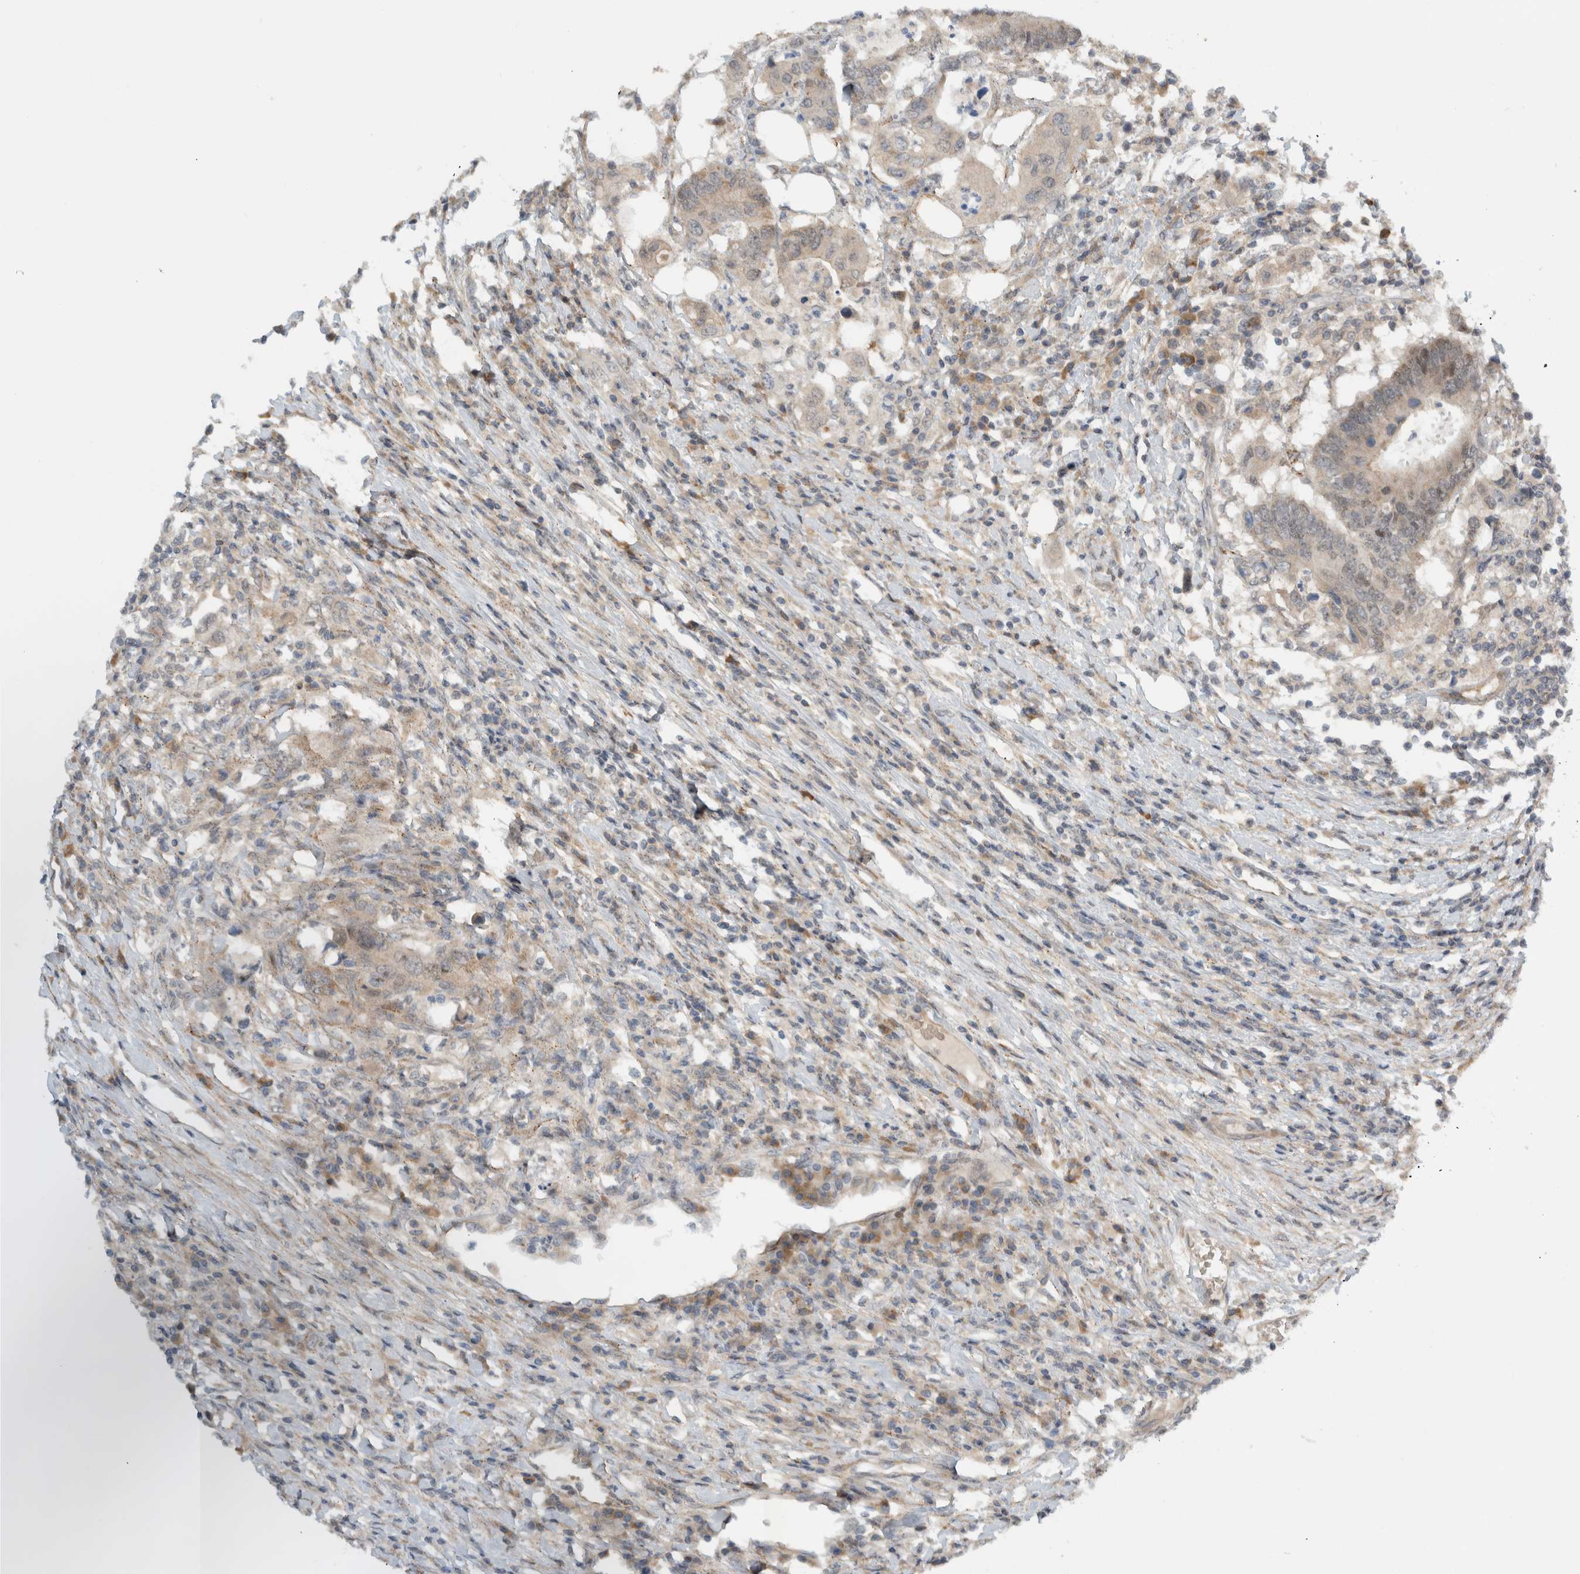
{"staining": {"intensity": "weak", "quantity": ">75%", "location": "cytoplasmic/membranous"}, "tissue": "colorectal cancer", "cell_type": "Tumor cells", "image_type": "cancer", "snomed": [{"axis": "morphology", "description": "Adenocarcinoma, NOS"}, {"axis": "topography", "description": "Colon"}], "caption": "Human adenocarcinoma (colorectal) stained for a protein (brown) reveals weak cytoplasmic/membranous positive staining in approximately >75% of tumor cells.", "gene": "MPRIP", "patient": {"sex": "male", "age": 71}}